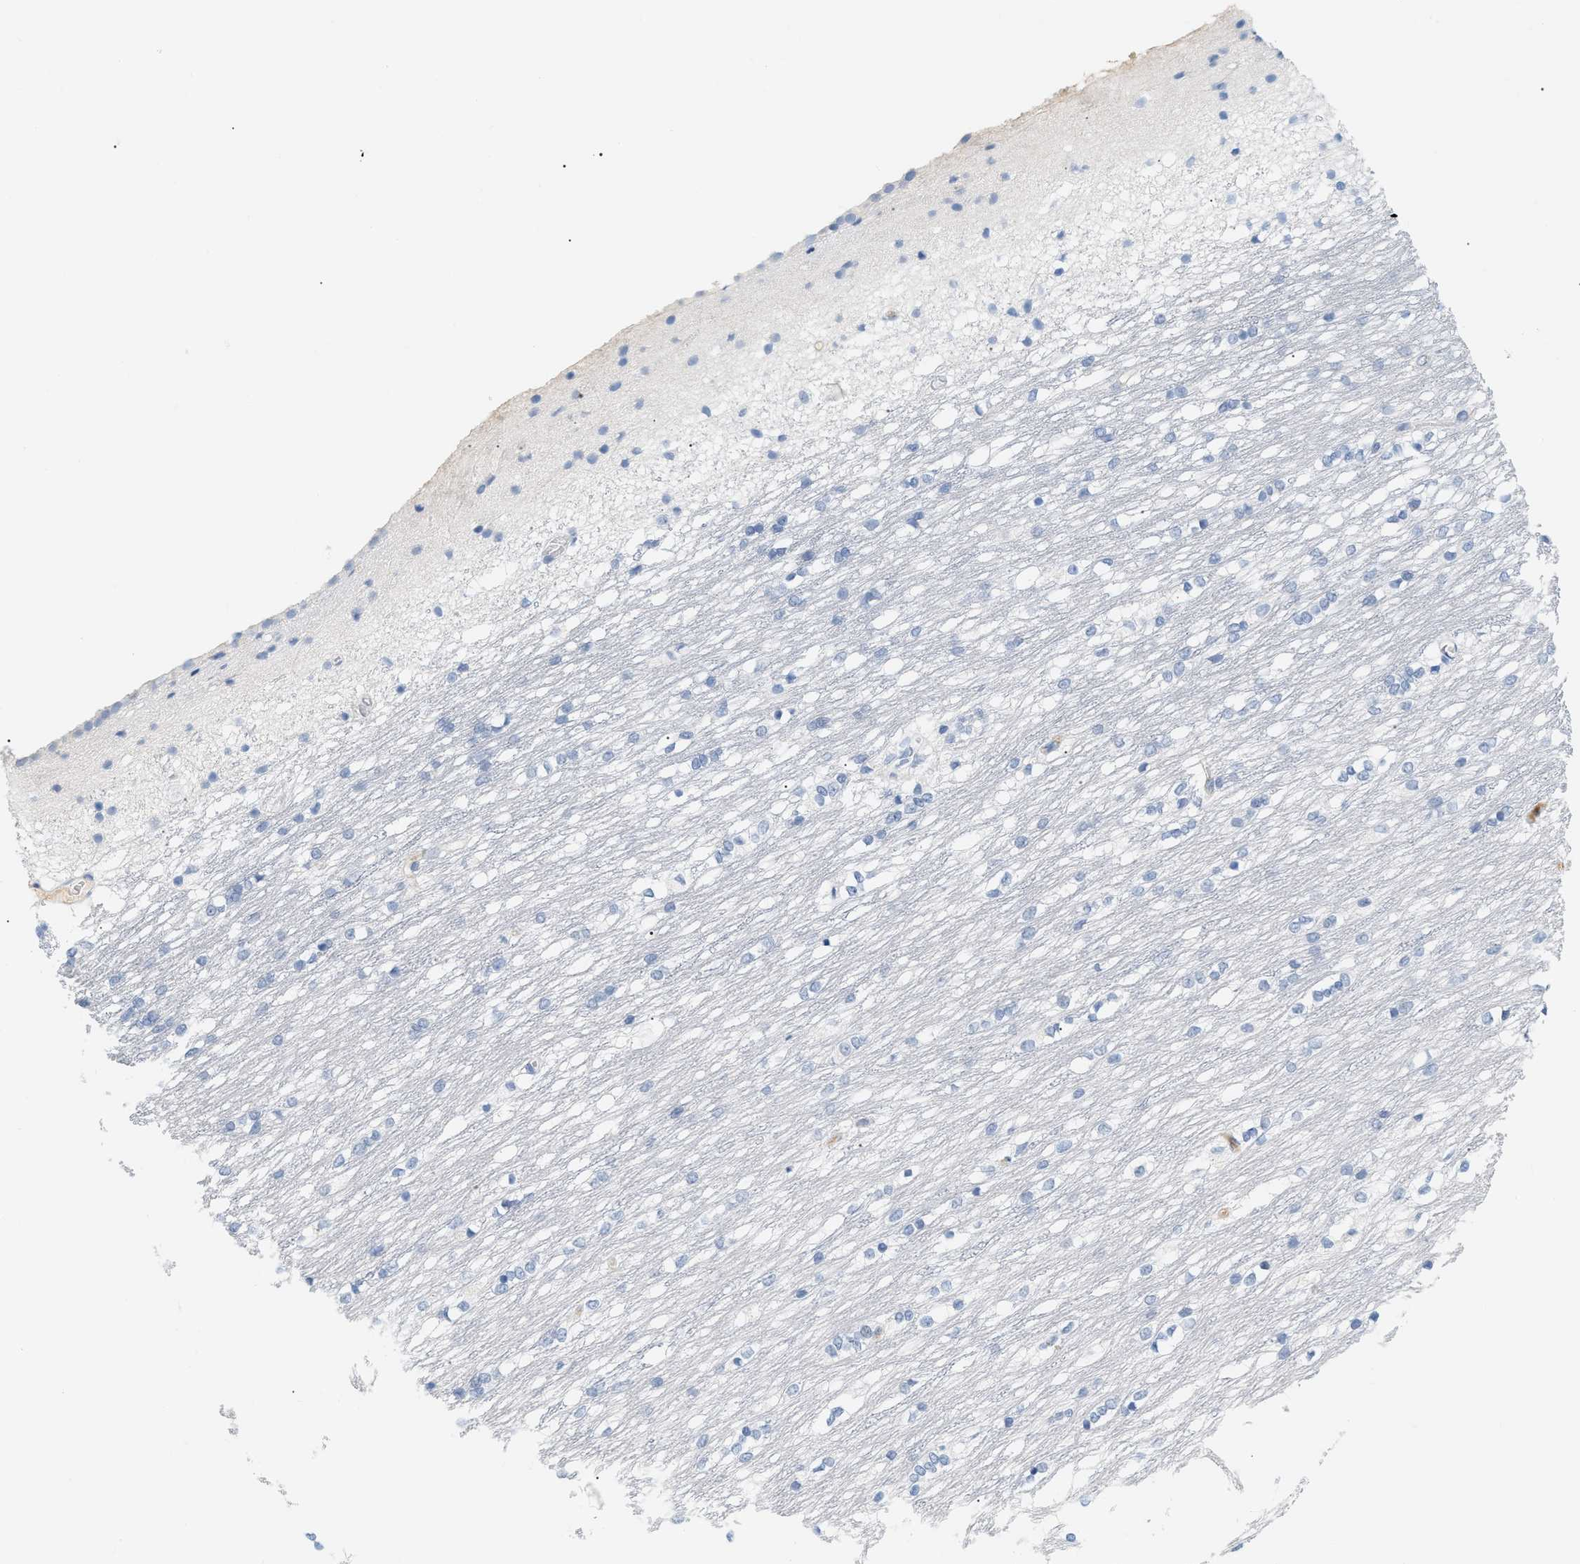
{"staining": {"intensity": "negative", "quantity": "none", "location": "none"}, "tissue": "caudate", "cell_type": "Glial cells", "image_type": "normal", "snomed": [{"axis": "morphology", "description": "Normal tissue, NOS"}, {"axis": "topography", "description": "Lateral ventricle wall"}], "caption": "Glial cells are negative for brown protein staining in normal caudate. Brightfield microscopy of immunohistochemistry (IHC) stained with DAB (brown) and hematoxylin (blue), captured at high magnification.", "gene": "CFH", "patient": {"sex": "female", "age": 19}}